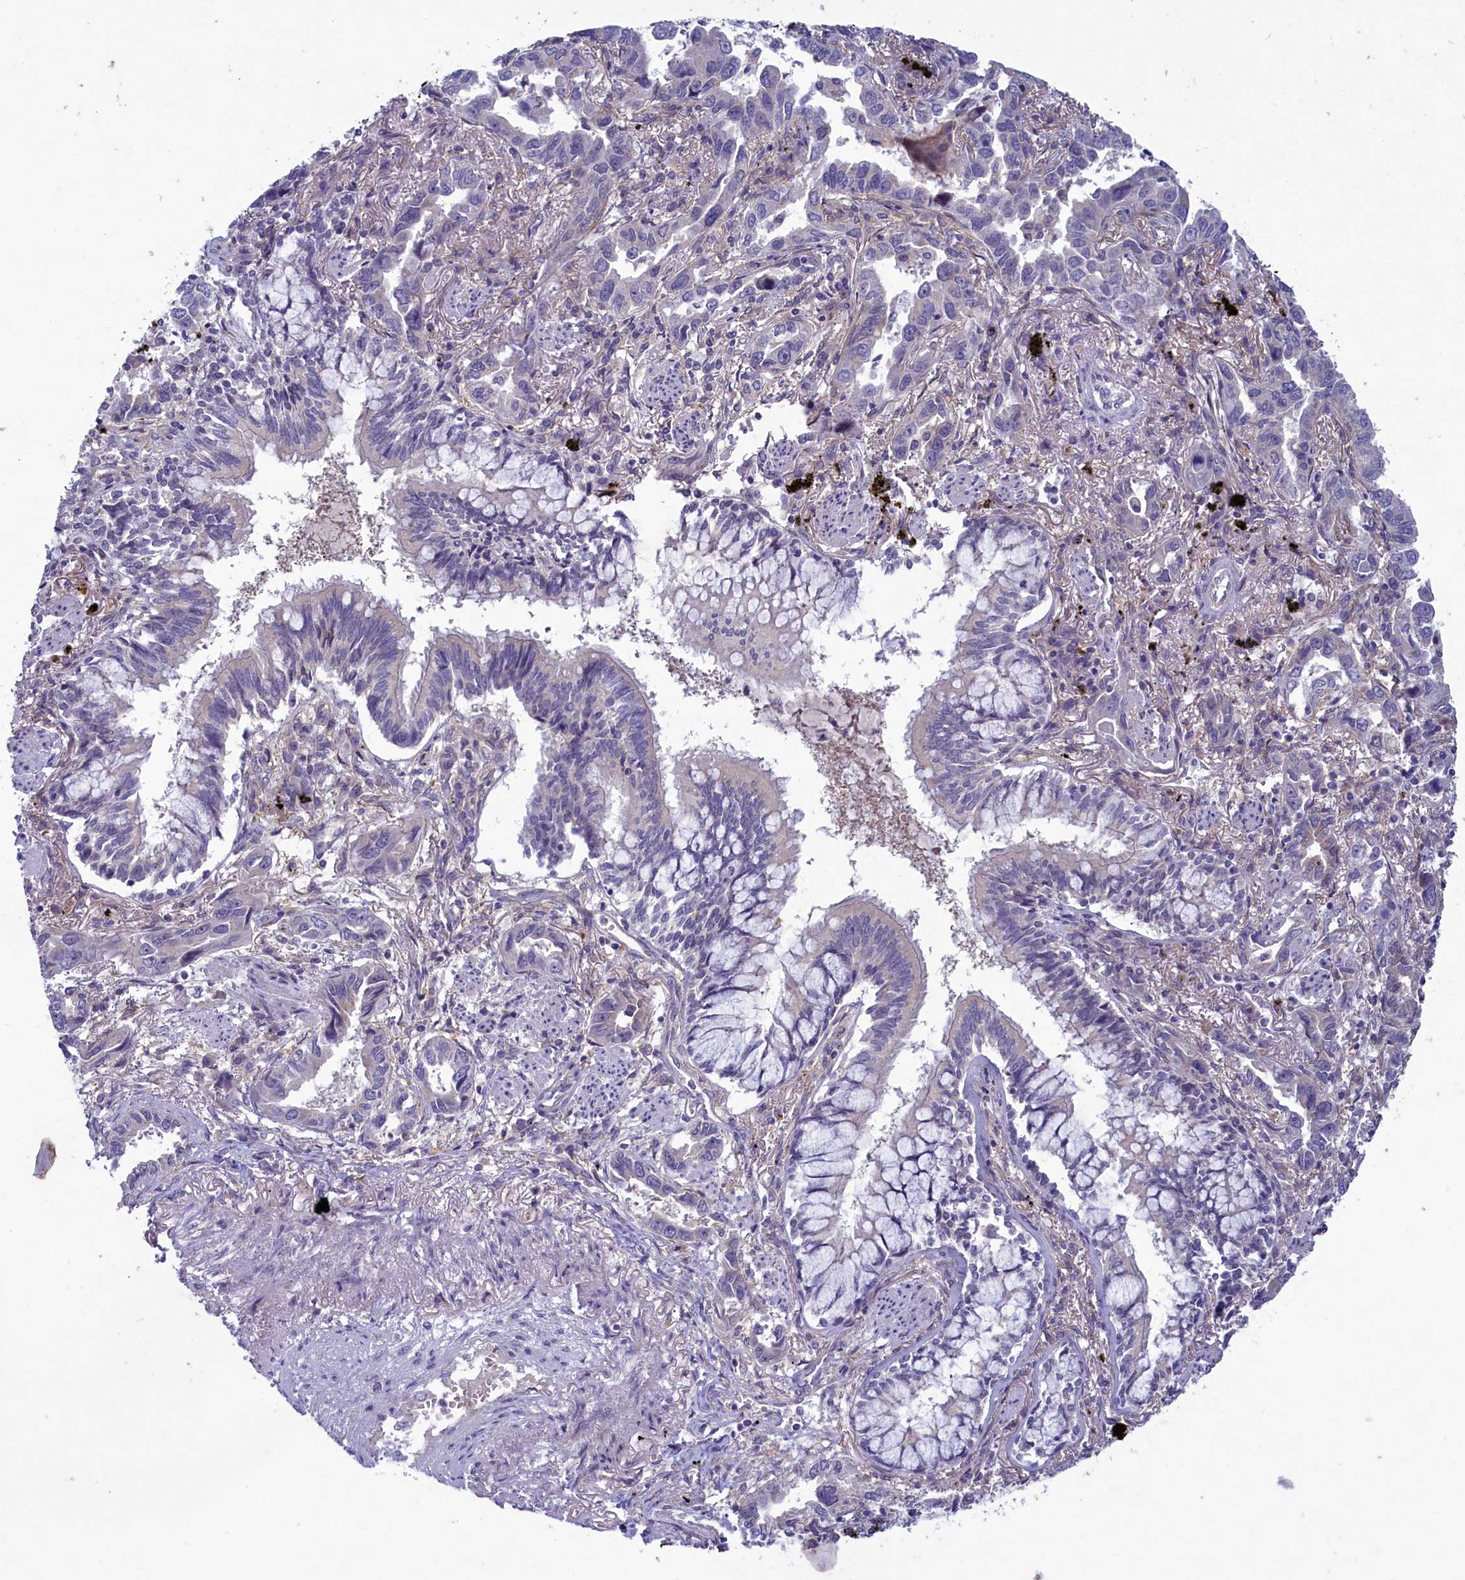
{"staining": {"intensity": "negative", "quantity": "none", "location": "none"}, "tissue": "lung cancer", "cell_type": "Tumor cells", "image_type": "cancer", "snomed": [{"axis": "morphology", "description": "Adenocarcinoma, NOS"}, {"axis": "topography", "description": "Lung"}], "caption": "The photomicrograph shows no staining of tumor cells in lung adenocarcinoma.", "gene": "PLEKHG6", "patient": {"sex": "male", "age": 67}}